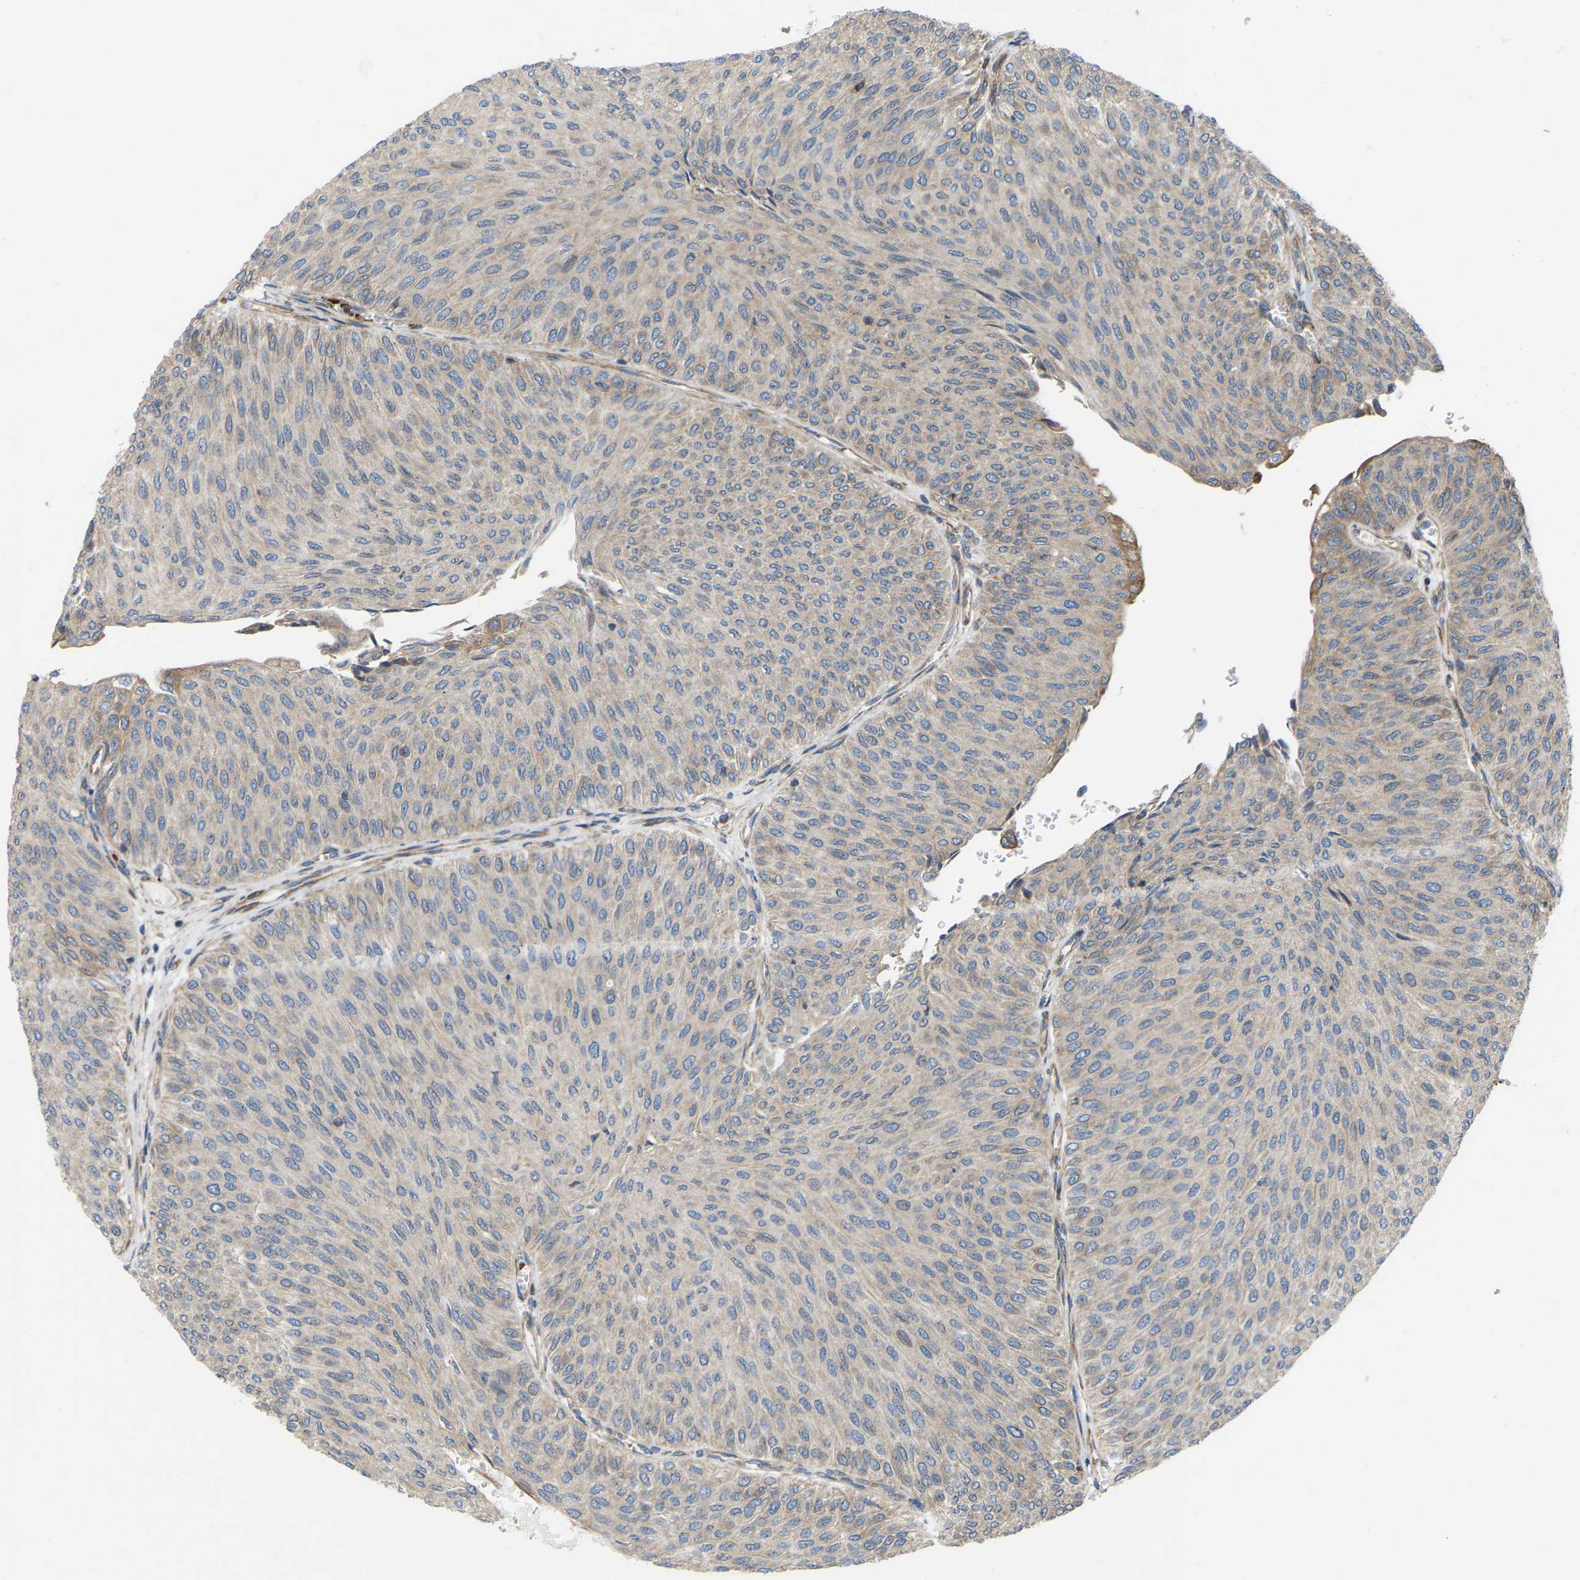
{"staining": {"intensity": "negative", "quantity": "none", "location": "none"}, "tissue": "urothelial cancer", "cell_type": "Tumor cells", "image_type": "cancer", "snomed": [{"axis": "morphology", "description": "Urothelial carcinoma, Low grade"}, {"axis": "topography", "description": "Urinary bladder"}], "caption": "There is no significant staining in tumor cells of low-grade urothelial carcinoma. (DAB immunohistochemistry with hematoxylin counter stain).", "gene": "TOR1B", "patient": {"sex": "male", "age": 78}}